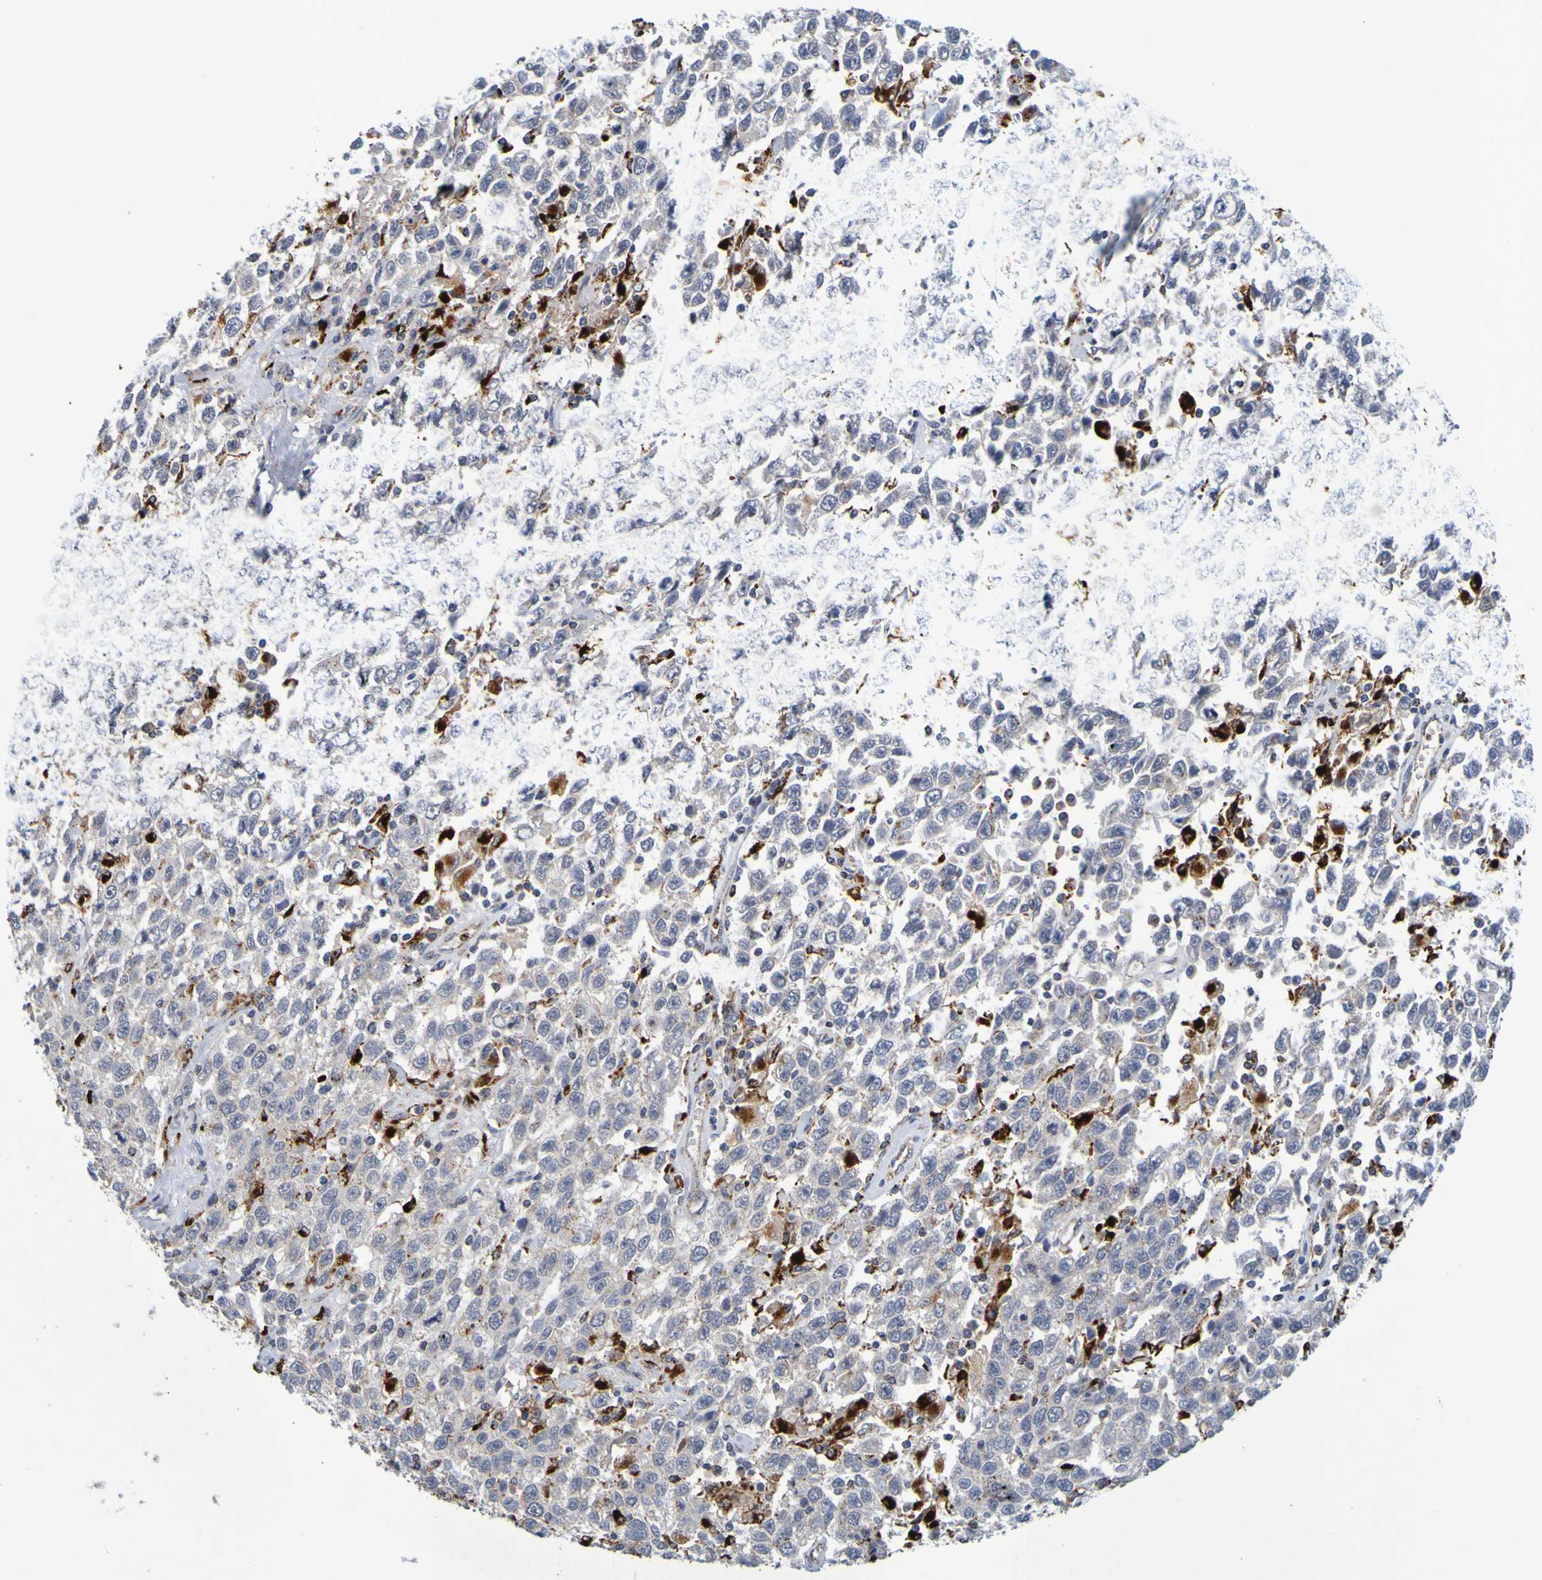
{"staining": {"intensity": "negative", "quantity": "none", "location": "none"}, "tissue": "testis cancer", "cell_type": "Tumor cells", "image_type": "cancer", "snomed": [{"axis": "morphology", "description": "Seminoma, NOS"}, {"axis": "topography", "description": "Testis"}], "caption": "Immunohistochemistry (IHC) histopathology image of human seminoma (testis) stained for a protein (brown), which exhibits no expression in tumor cells. (Immunohistochemistry, brightfield microscopy, high magnification).", "gene": "TPH1", "patient": {"sex": "male", "age": 41}}